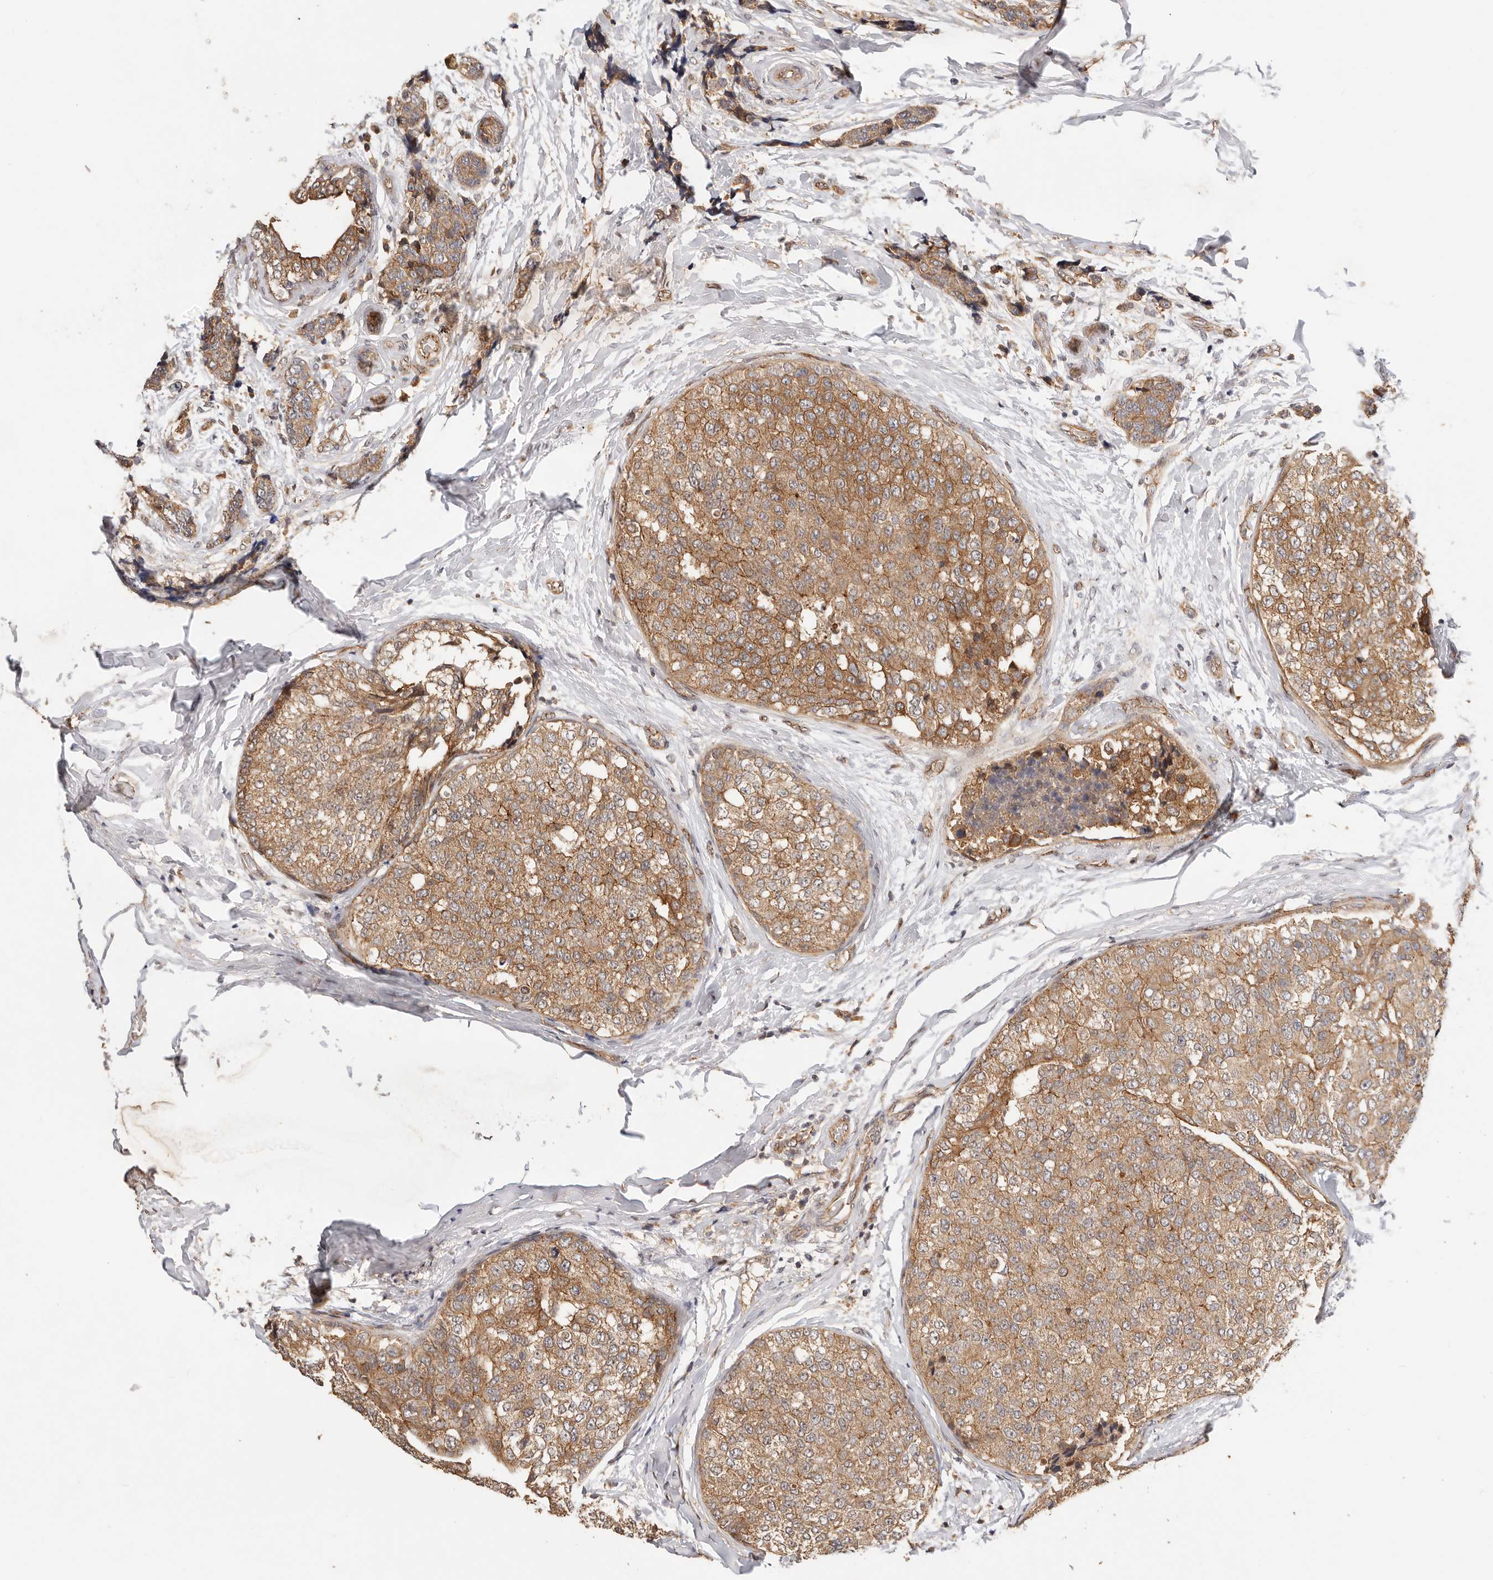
{"staining": {"intensity": "moderate", "quantity": ">75%", "location": "cytoplasmic/membranous"}, "tissue": "breast cancer", "cell_type": "Tumor cells", "image_type": "cancer", "snomed": [{"axis": "morphology", "description": "Normal tissue, NOS"}, {"axis": "morphology", "description": "Duct carcinoma"}, {"axis": "topography", "description": "Breast"}], "caption": "Approximately >75% of tumor cells in human breast cancer show moderate cytoplasmic/membranous protein expression as visualized by brown immunohistochemical staining.", "gene": "AFDN", "patient": {"sex": "female", "age": 43}}